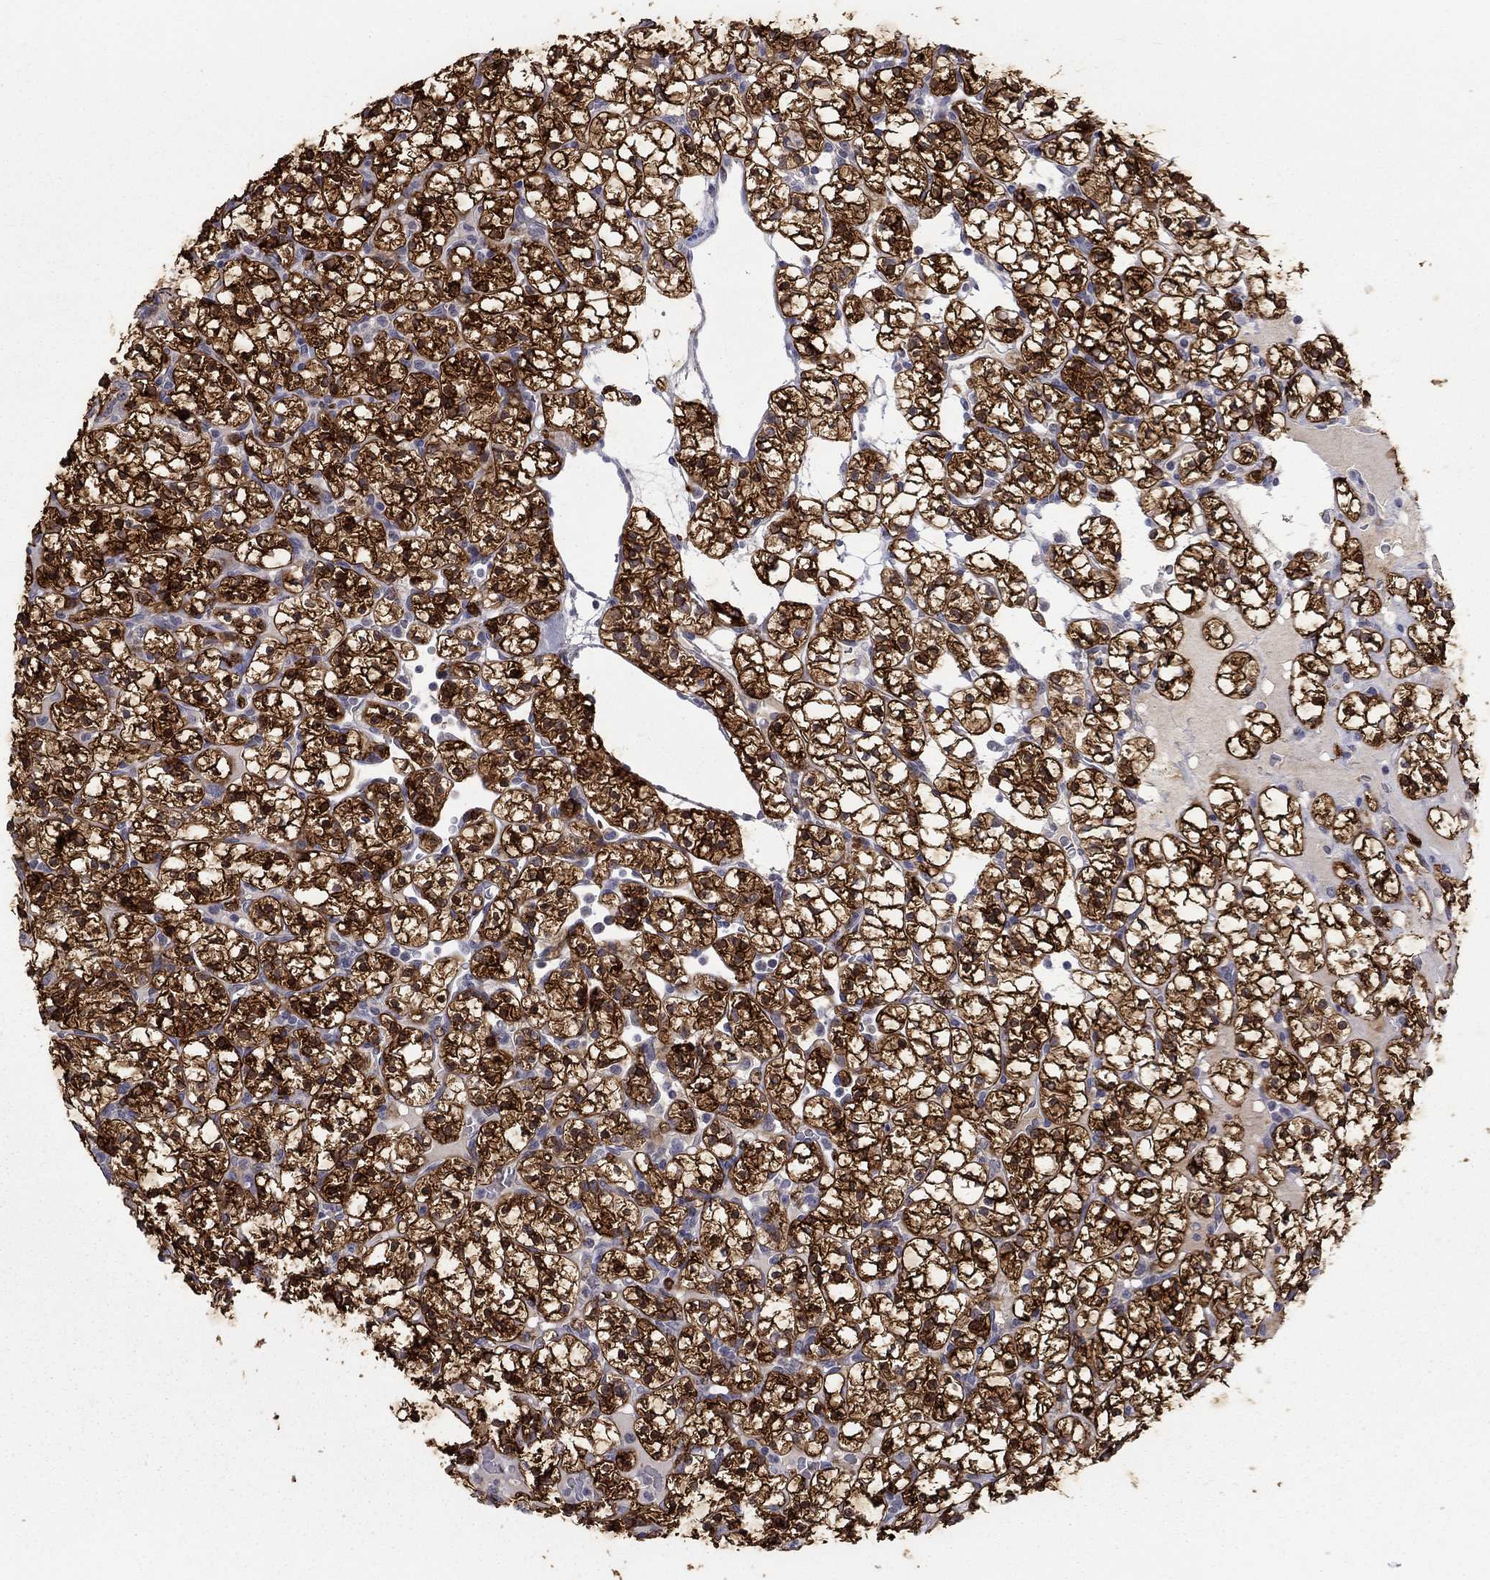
{"staining": {"intensity": "strong", "quantity": ">75%", "location": "cytoplasmic/membranous"}, "tissue": "renal cancer", "cell_type": "Tumor cells", "image_type": "cancer", "snomed": [{"axis": "morphology", "description": "Adenocarcinoma, NOS"}, {"axis": "topography", "description": "Kidney"}], "caption": "An image showing strong cytoplasmic/membranous staining in about >75% of tumor cells in renal adenocarcinoma, as visualized by brown immunohistochemical staining.", "gene": "PCBP3", "patient": {"sex": "female", "age": 89}}